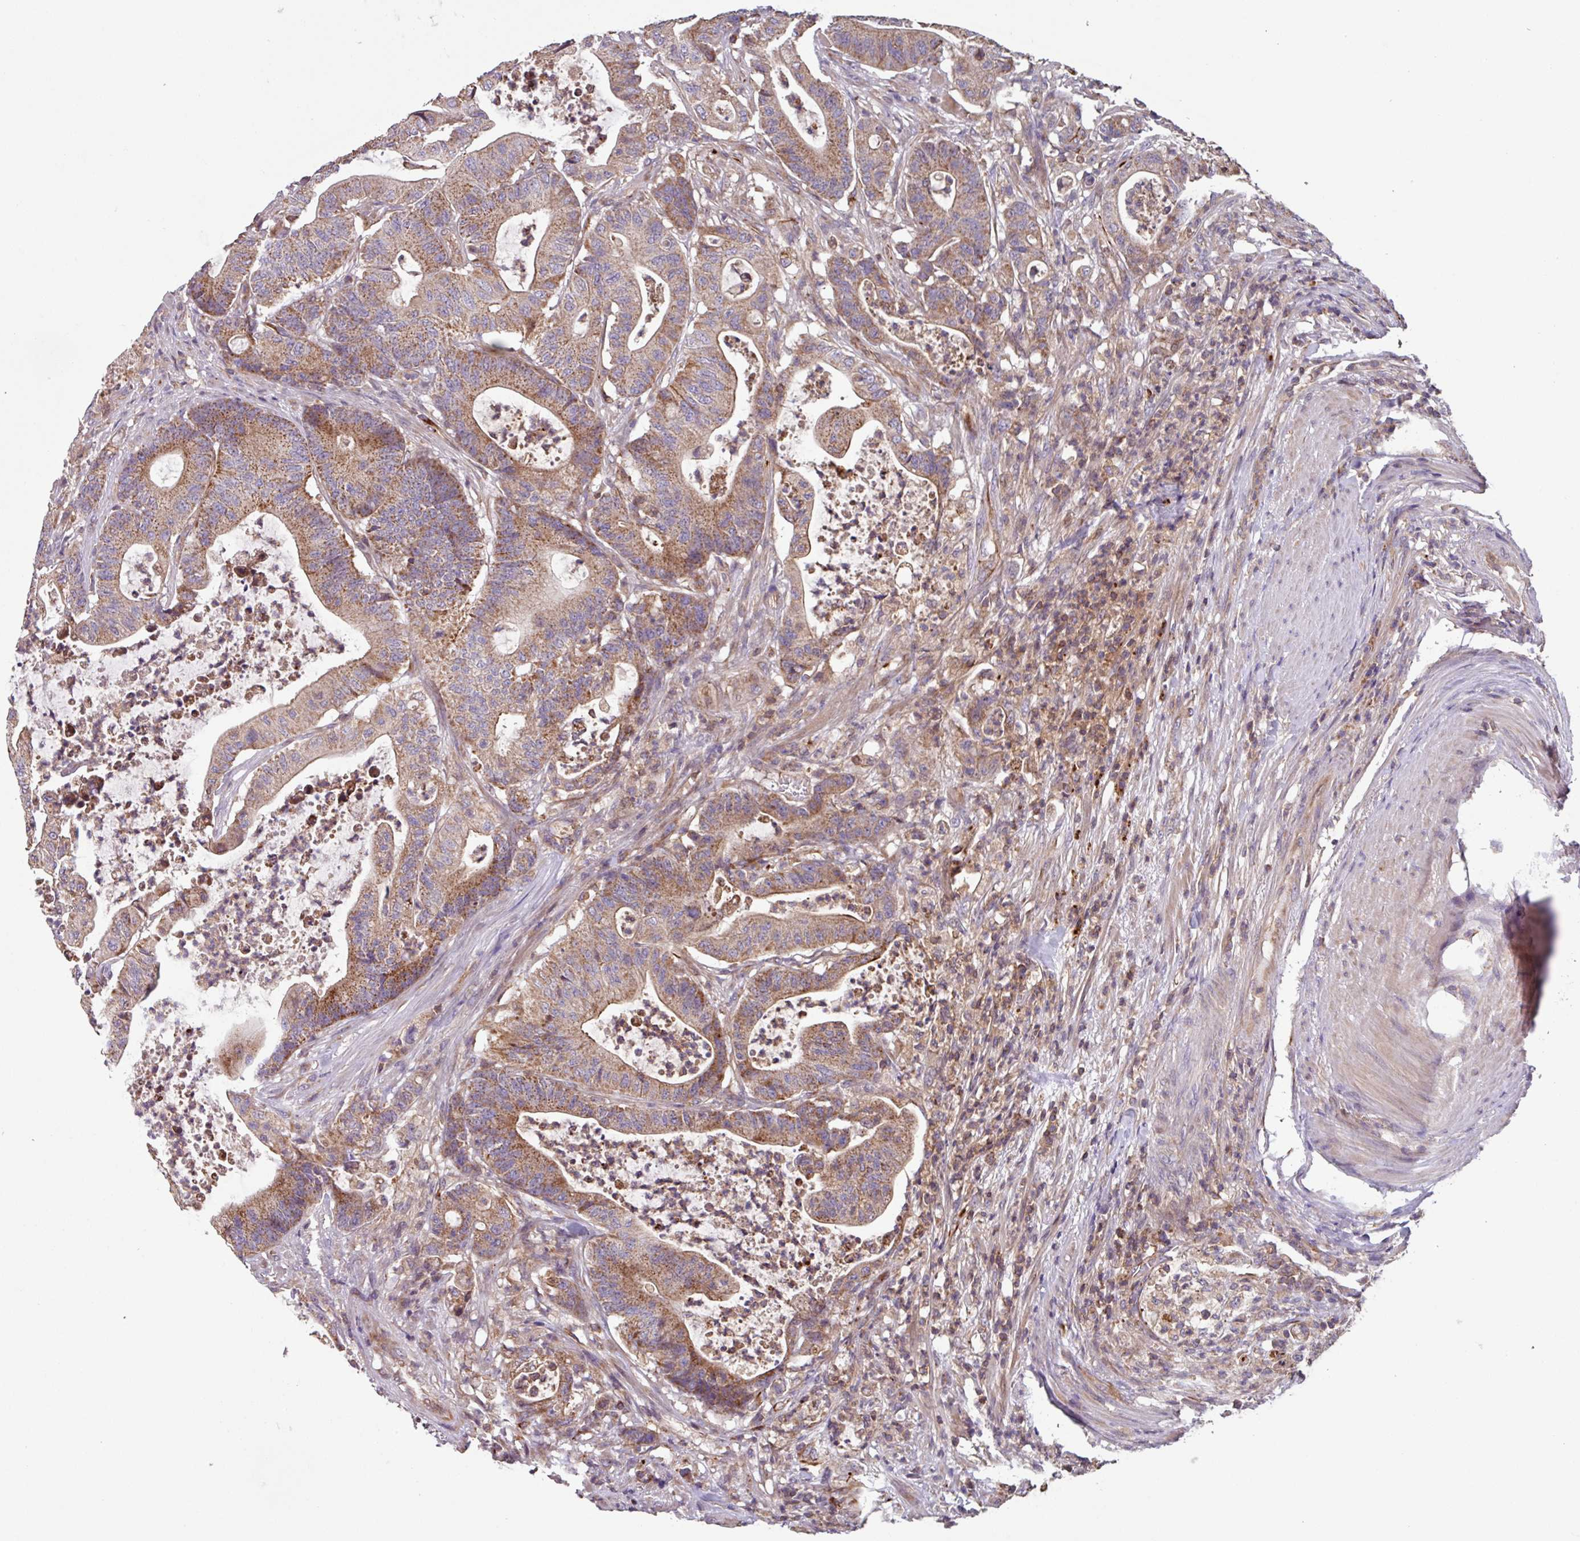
{"staining": {"intensity": "moderate", "quantity": ">75%", "location": "cytoplasmic/membranous"}, "tissue": "colorectal cancer", "cell_type": "Tumor cells", "image_type": "cancer", "snomed": [{"axis": "morphology", "description": "Adenocarcinoma, NOS"}, {"axis": "topography", "description": "Colon"}], "caption": "Protein analysis of adenocarcinoma (colorectal) tissue displays moderate cytoplasmic/membranous expression in about >75% of tumor cells.", "gene": "PLEKHD1", "patient": {"sex": "female", "age": 84}}